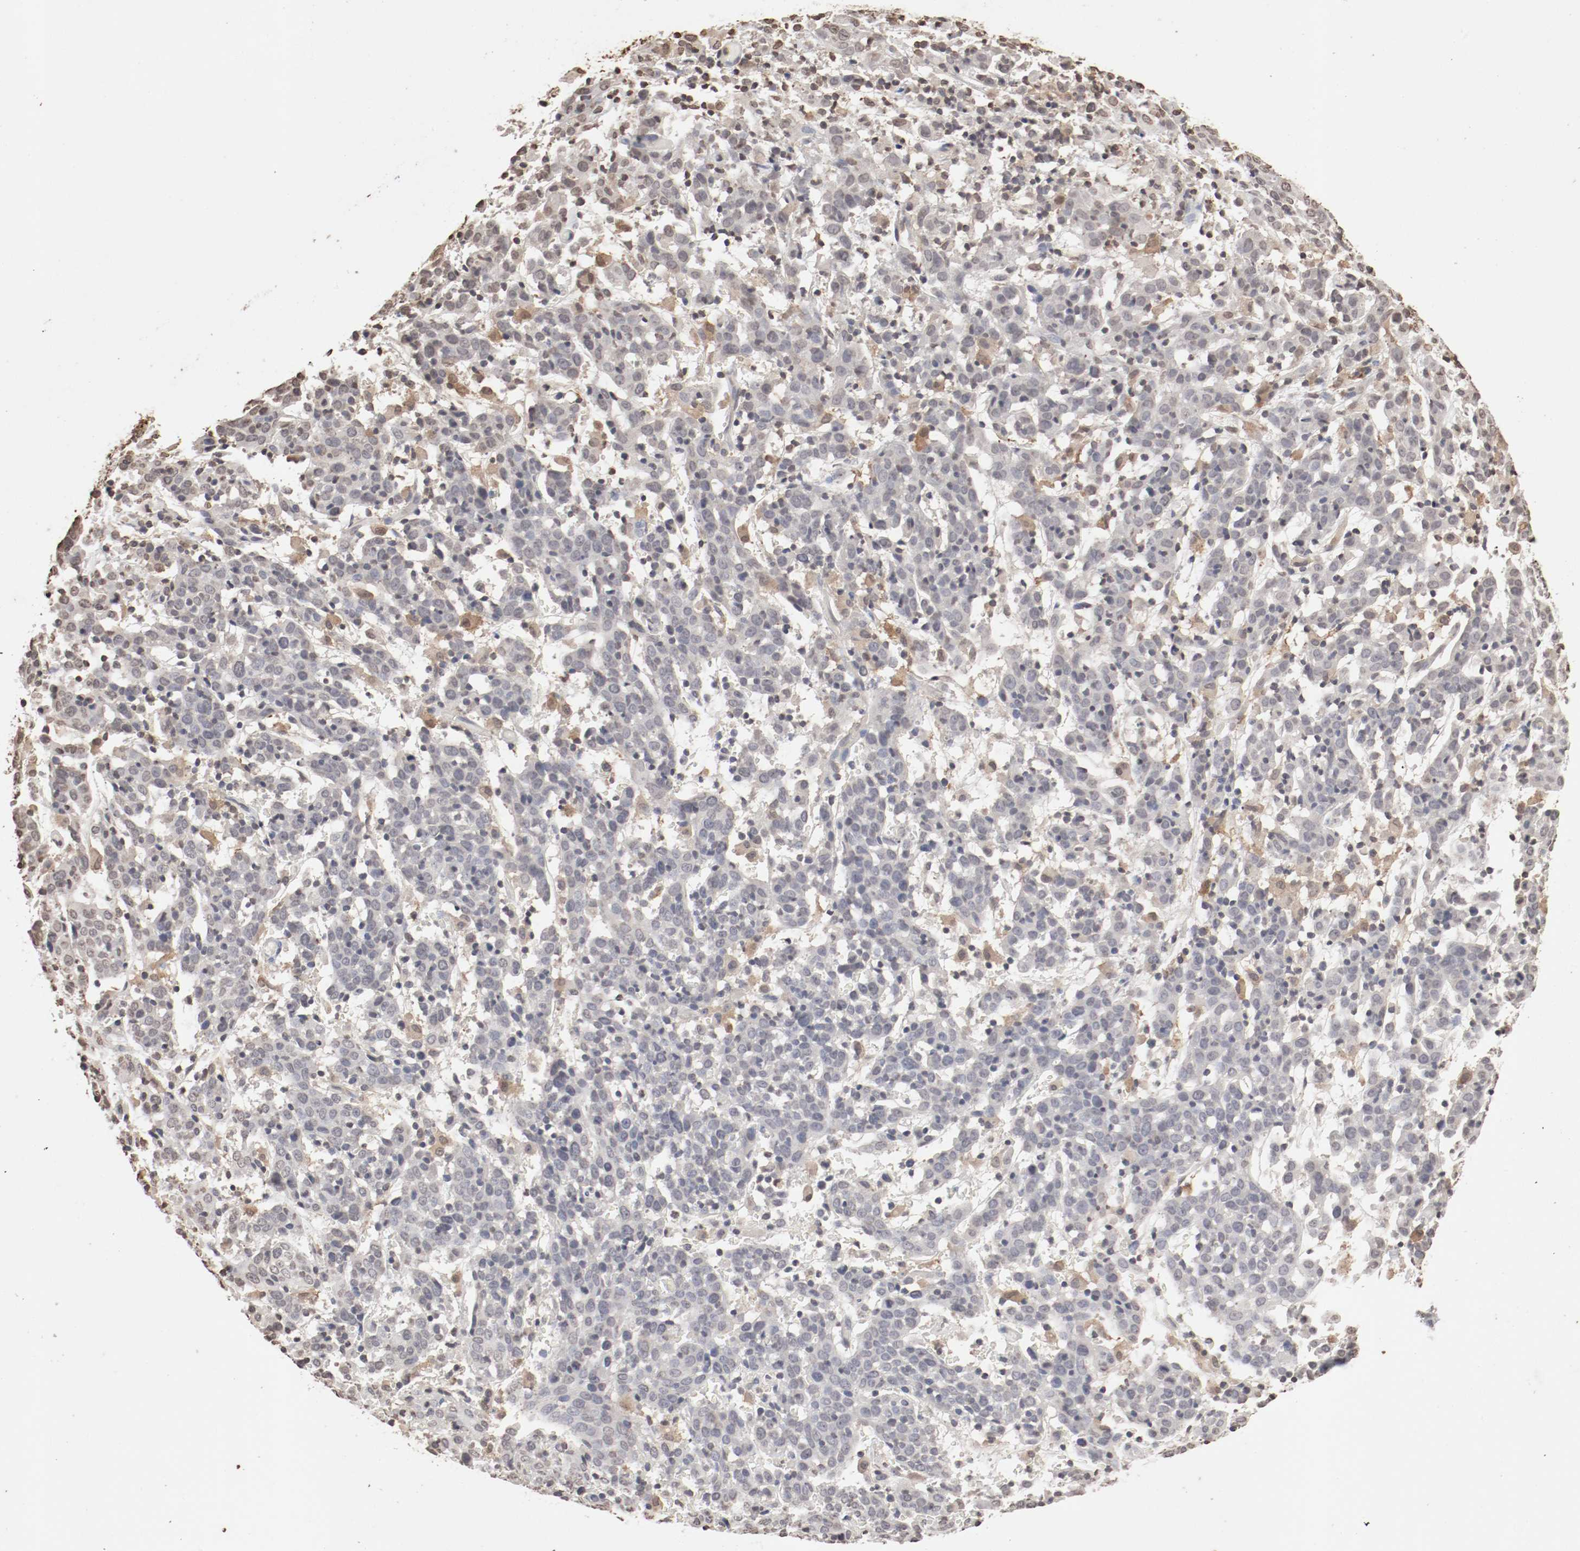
{"staining": {"intensity": "weak", "quantity": "<25%", "location": "cytoplasmic/membranous,nuclear"}, "tissue": "cervical cancer", "cell_type": "Tumor cells", "image_type": "cancer", "snomed": [{"axis": "morphology", "description": "Normal tissue, NOS"}, {"axis": "morphology", "description": "Squamous cell carcinoma, NOS"}, {"axis": "topography", "description": "Cervix"}], "caption": "Squamous cell carcinoma (cervical) was stained to show a protein in brown. There is no significant staining in tumor cells.", "gene": "WASL", "patient": {"sex": "female", "age": 67}}